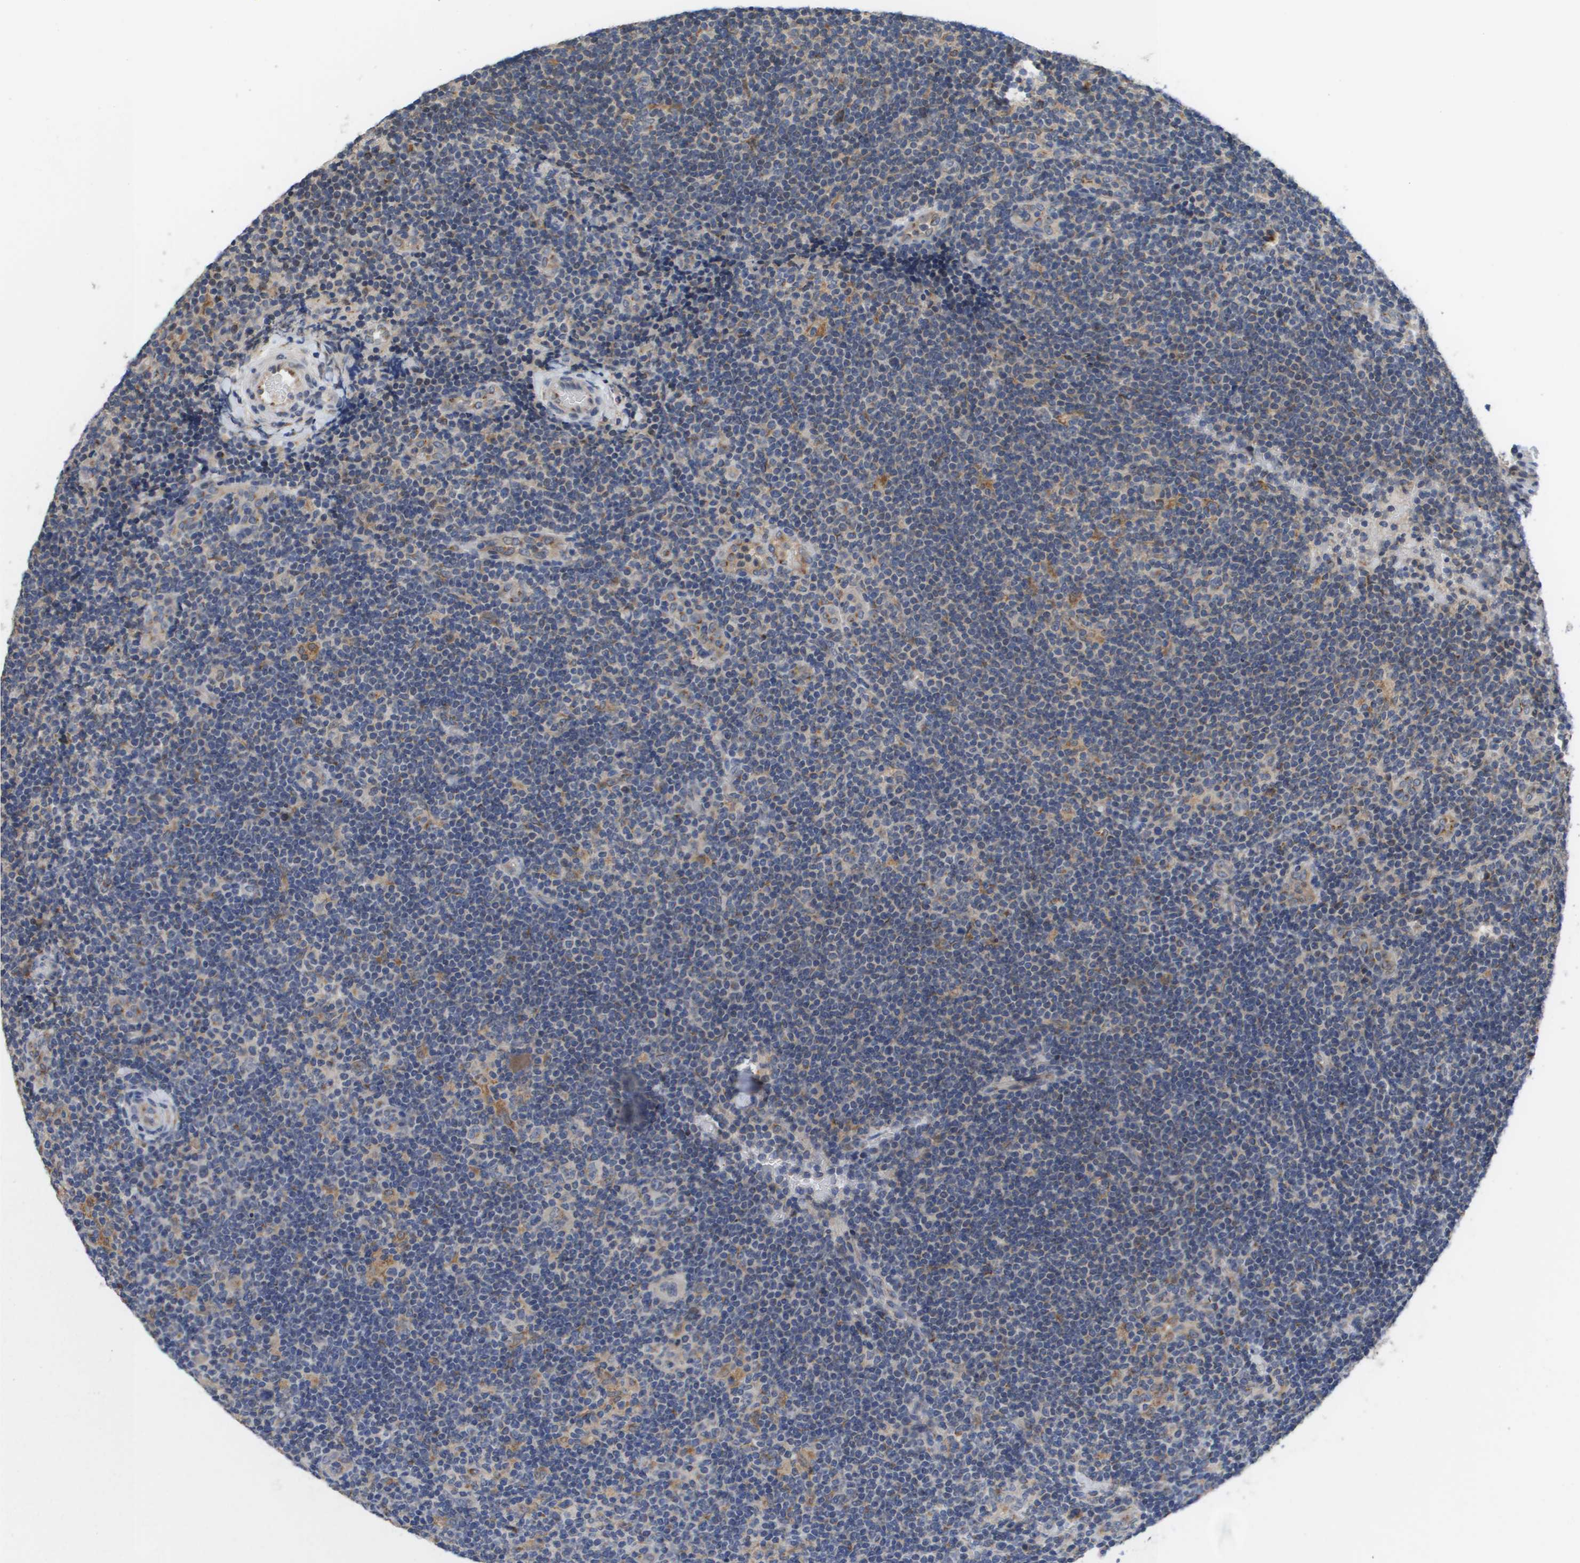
{"staining": {"intensity": "moderate", "quantity": "25%-75%", "location": "cytoplasmic/membranous"}, "tissue": "lymphoma", "cell_type": "Tumor cells", "image_type": "cancer", "snomed": [{"axis": "morphology", "description": "Hodgkin's disease, NOS"}, {"axis": "topography", "description": "Lymph node"}], "caption": "Lymphoma stained for a protein shows moderate cytoplasmic/membranous positivity in tumor cells.", "gene": "PCK1", "patient": {"sex": "female", "age": 57}}